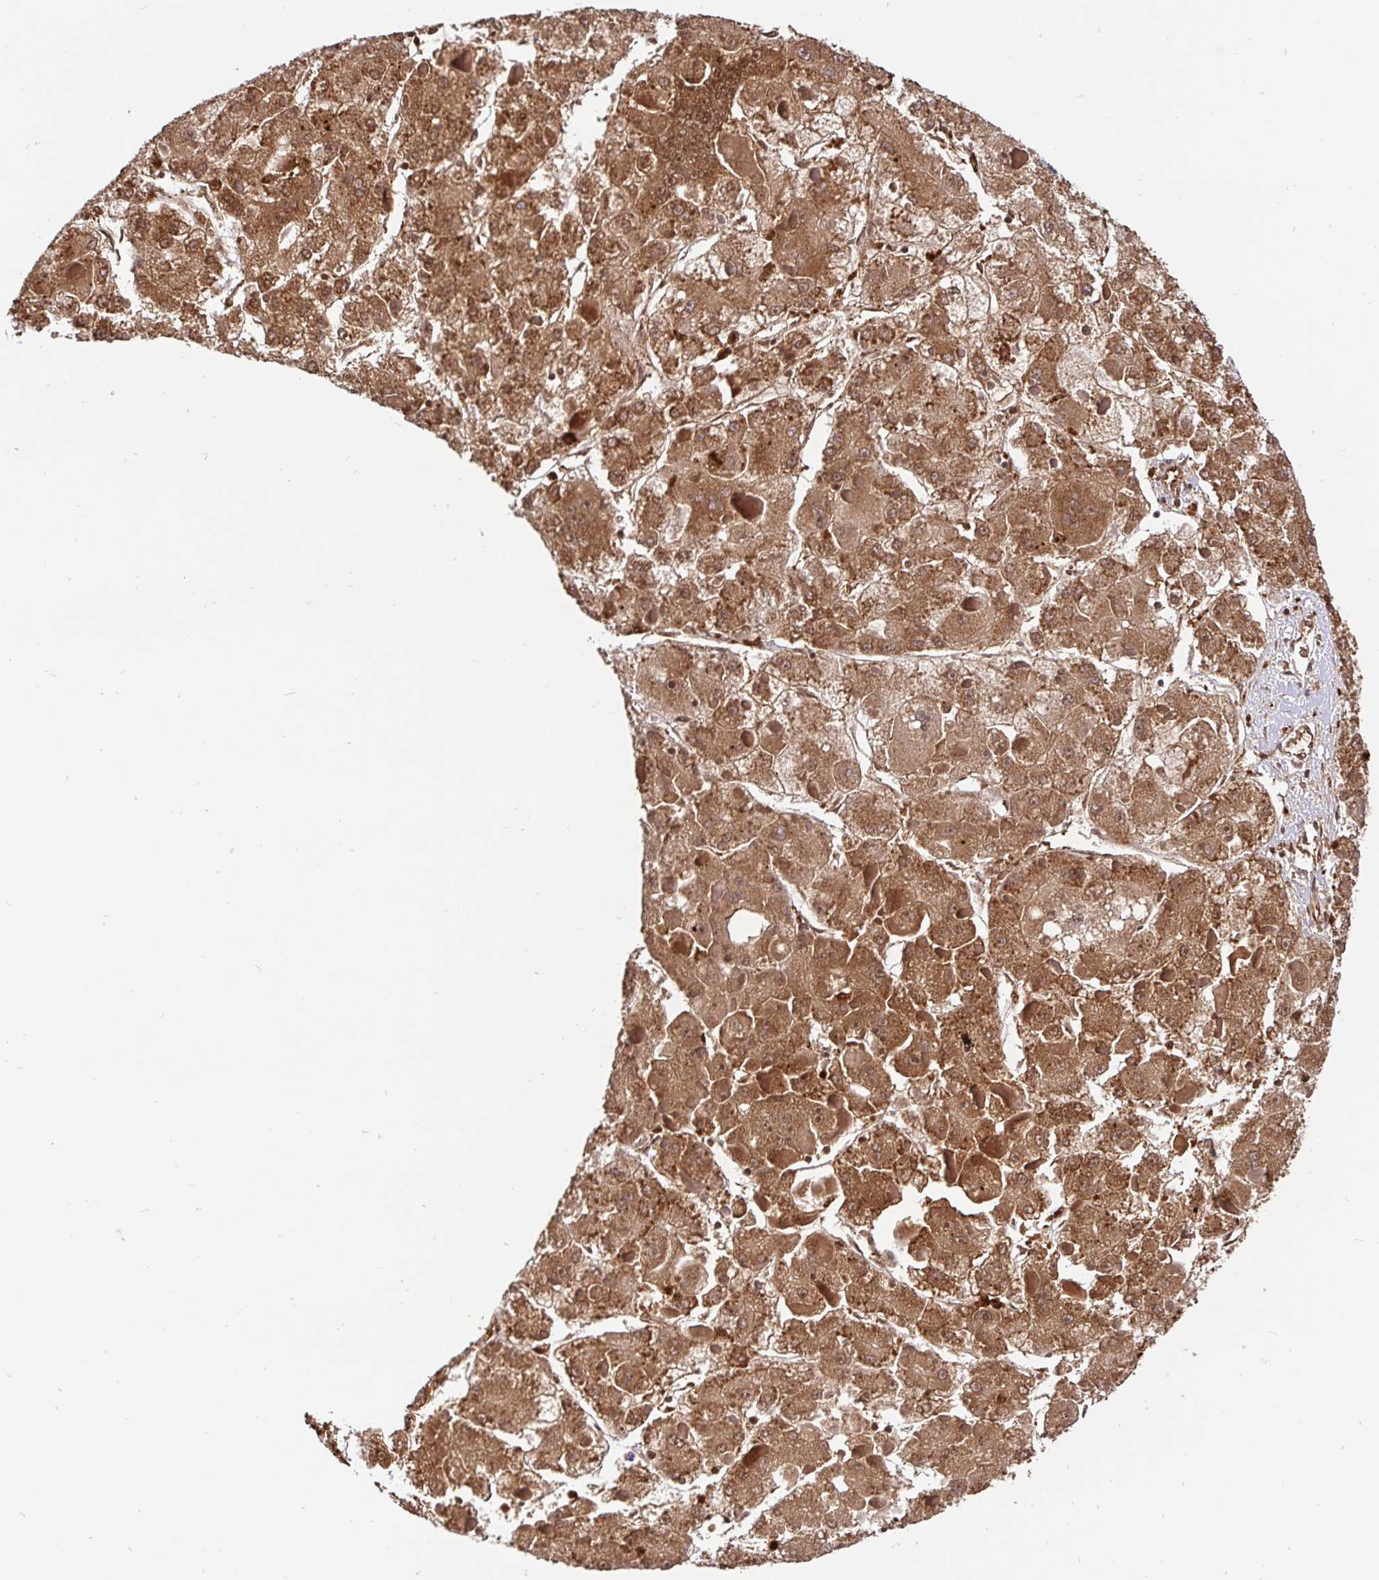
{"staining": {"intensity": "moderate", "quantity": ">75%", "location": "cytoplasmic/membranous,nuclear"}, "tissue": "liver cancer", "cell_type": "Tumor cells", "image_type": "cancer", "snomed": [{"axis": "morphology", "description": "Carcinoma, Hepatocellular, NOS"}, {"axis": "topography", "description": "Liver"}], "caption": "Moderate cytoplasmic/membranous and nuclear staining for a protein is appreciated in approximately >75% of tumor cells of liver hepatocellular carcinoma using immunohistochemistry.", "gene": "ANXA2", "patient": {"sex": "female", "age": 73}}